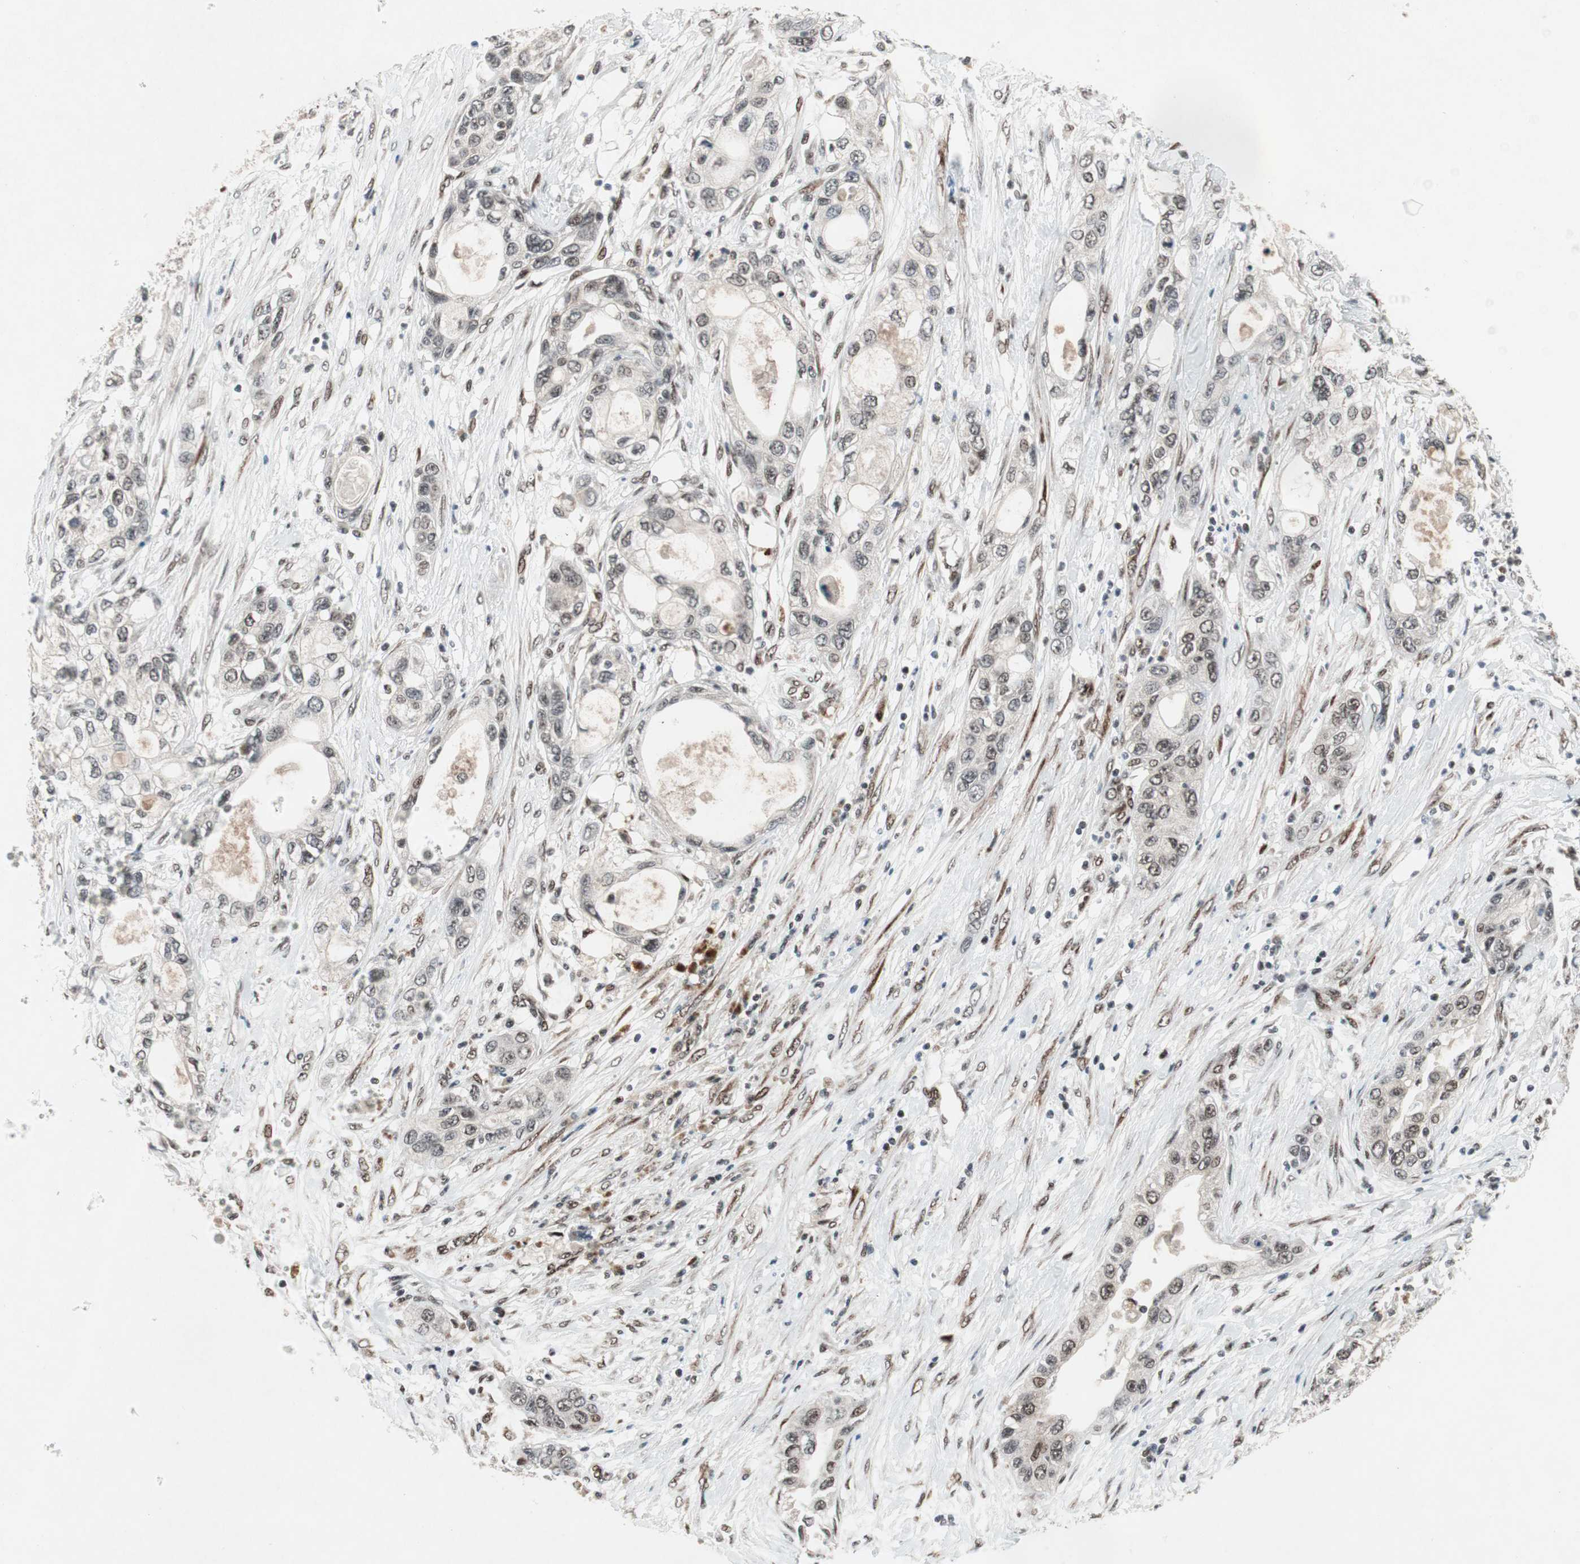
{"staining": {"intensity": "weak", "quantity": "25%-75%", "location": "nuclear"}, "tissue": "pancreatic cancer", "cell_type": "Tumor cells", "image_type": "cancer", "snomed": [{"axis": "morphology", "description": "Adenocarcinoma, NOS"}, {"axis": "topography", "description": "Pancreas"}], "caption": "Immunohistochemical staining of human pancreatic cancer (adenocarcinoma) shows weak nuclear protein expression in about 25%-75% of tumor cells.", "gene": "TCF12", "patient": {"sex": "female", "age": 70}}